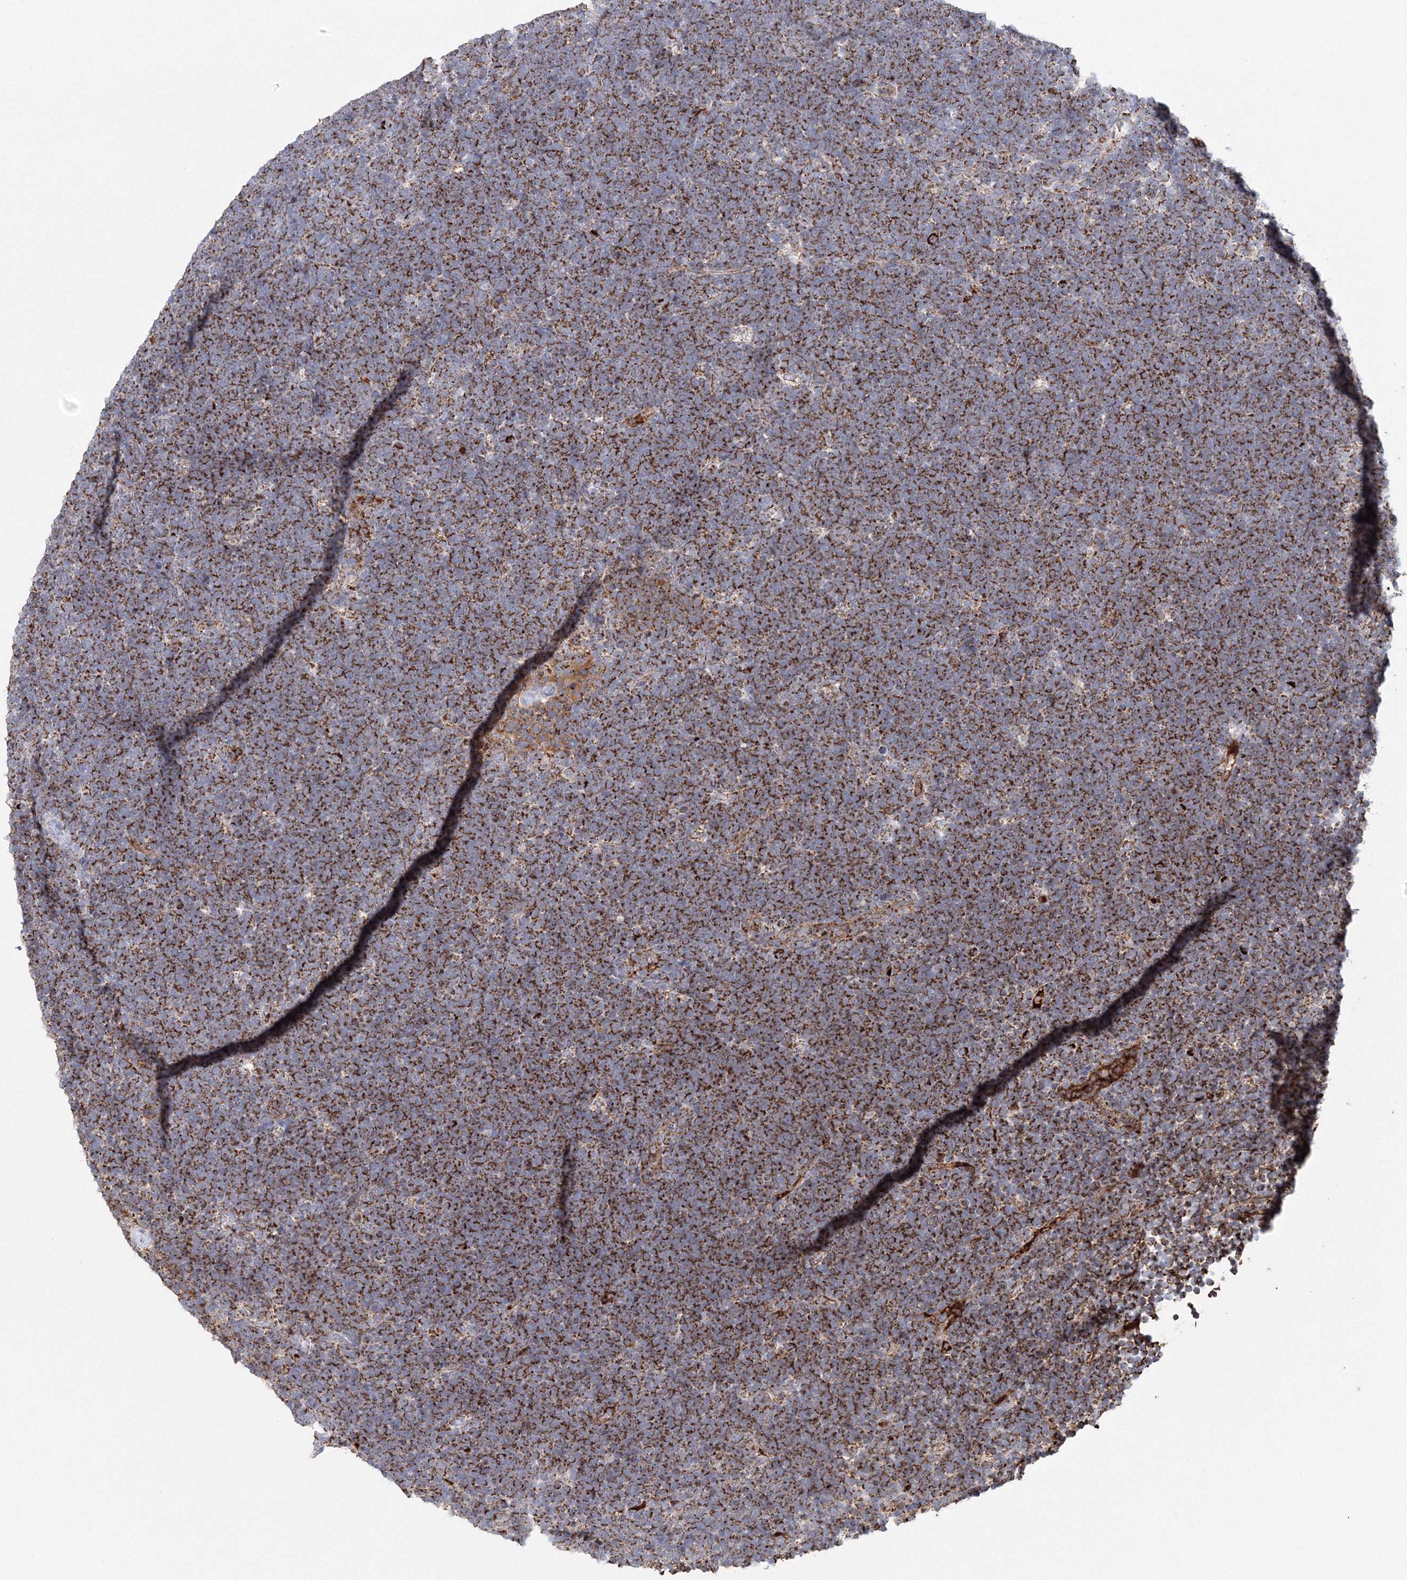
{"staining": {"intensity": "strong", "quantity": ">75%", "location": "cytoplasmic/membranous"}, "tissue": "lymphoma", "cell_type": "Tumor cells", "image_type": "cancer", "snomed": [{"axis": "morphology", "description": "Malignant lymphoma, non-Hodgkin's type, High grade"}, {"axis": "topography", "description": "Lymph node"}], "caption": "Immunohistochemical staining of lymphoma displays high levels of strong cytoplasmic/membranous positivity in approximately >75% of tumor cells. (brown staining indicates protein expression, while blue staining denotes nuclei).", "gene": "GRPEL1", "patient": {"sex": "male", "age": 13}}